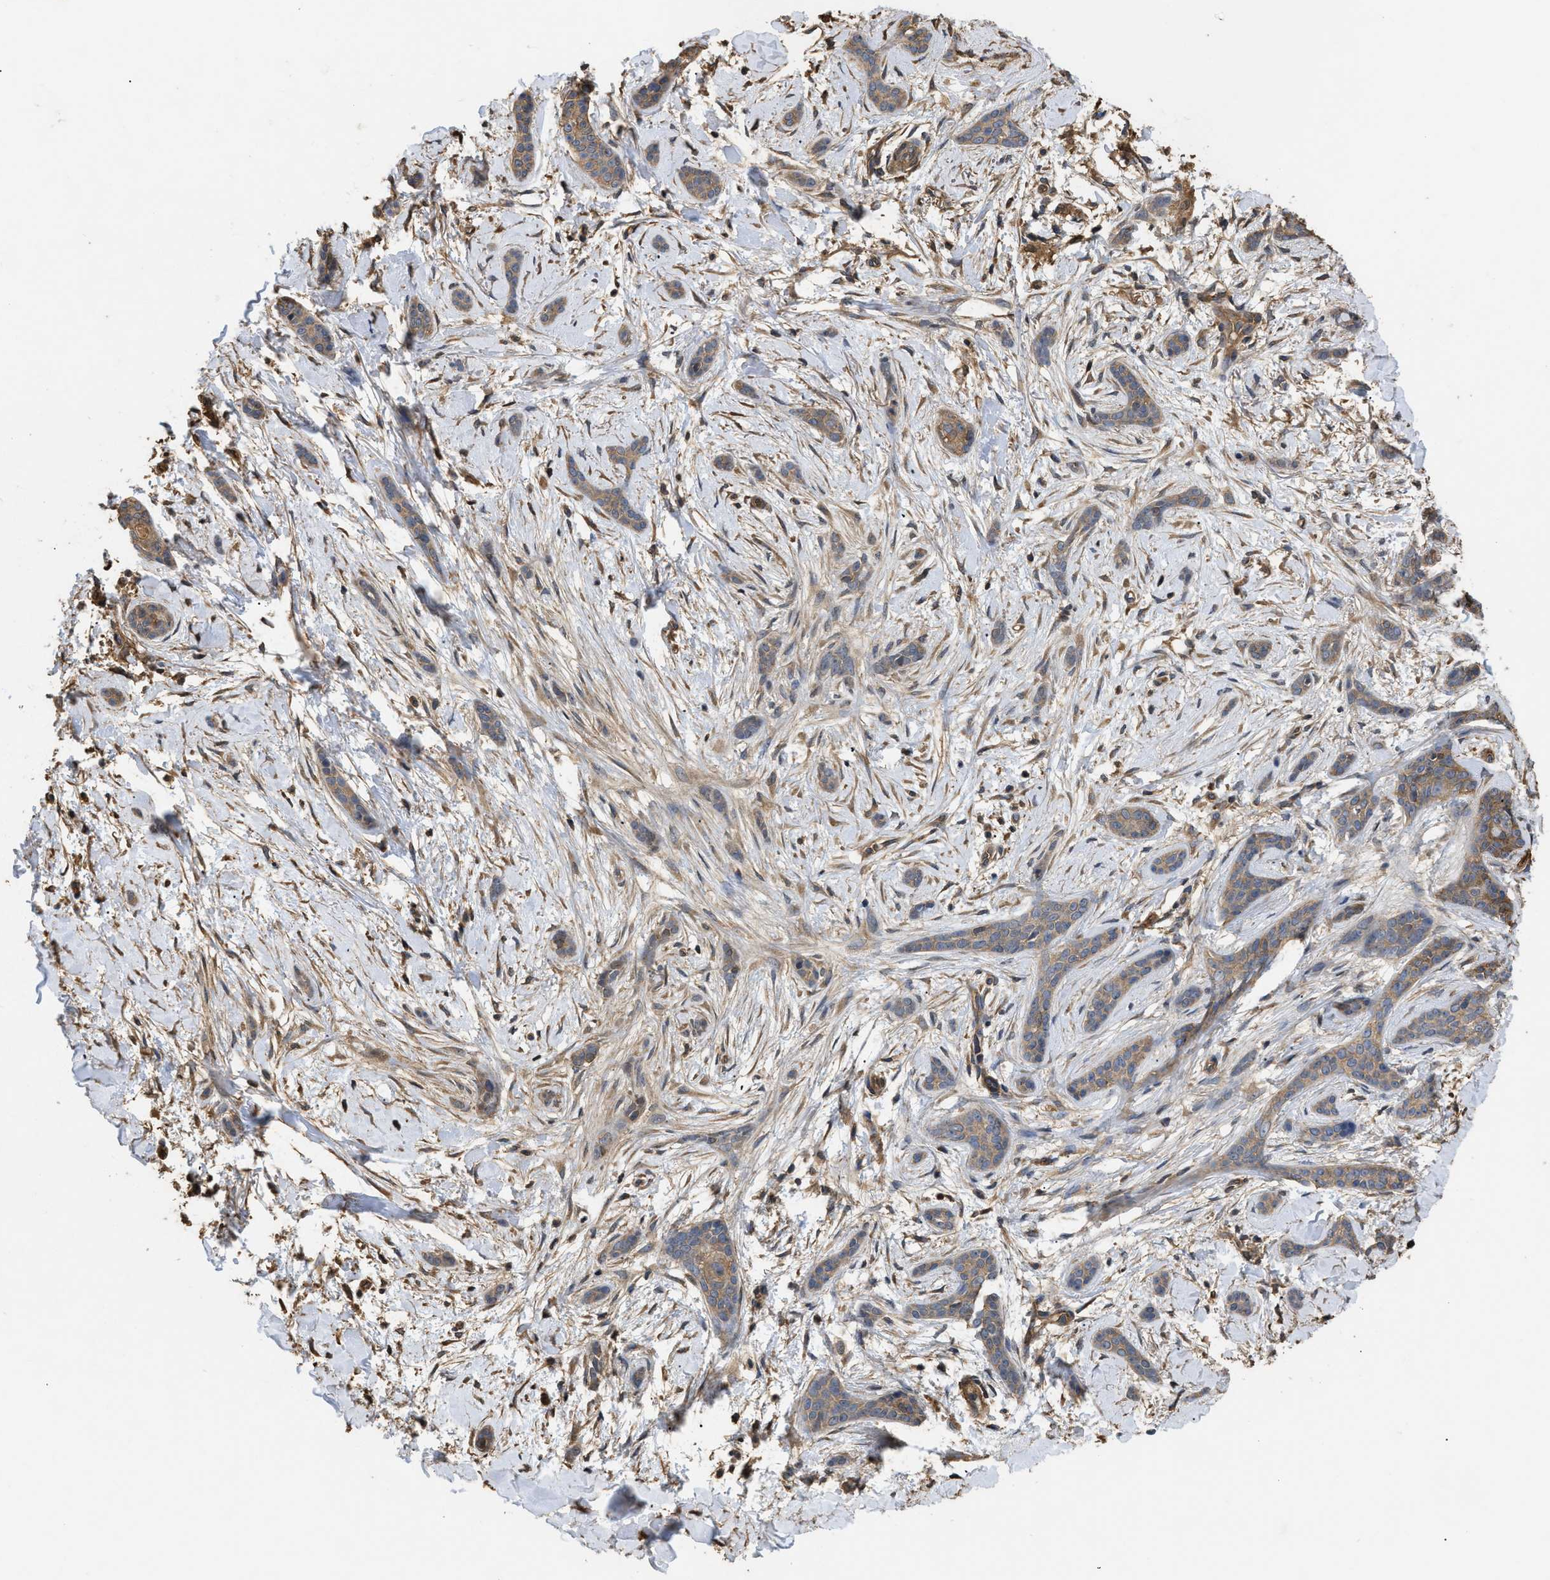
{"staining": {"intensity": "moderate", "quantity": ">75%", "location": "cytoplasmic/membranous"}, "tissue": "skin cancer", "cell_type": "Tumor cells", "image_type": "cancer", "snomed": [{"axis": "morphology", "description": "Basal cell carcinoma"}, {"axis": "morphology", "description": "Adnexal tumor, benign"}, {"axis": "topography", "description": "Skin"}], "caption": "Skin cancer (basal cell carcinoma) stained for a protein exhibits moderate cytoplasmic/membranous positivity in tumor cells.", "gene": "CALM1", "patient": {"sex": "female", "age": 42}}